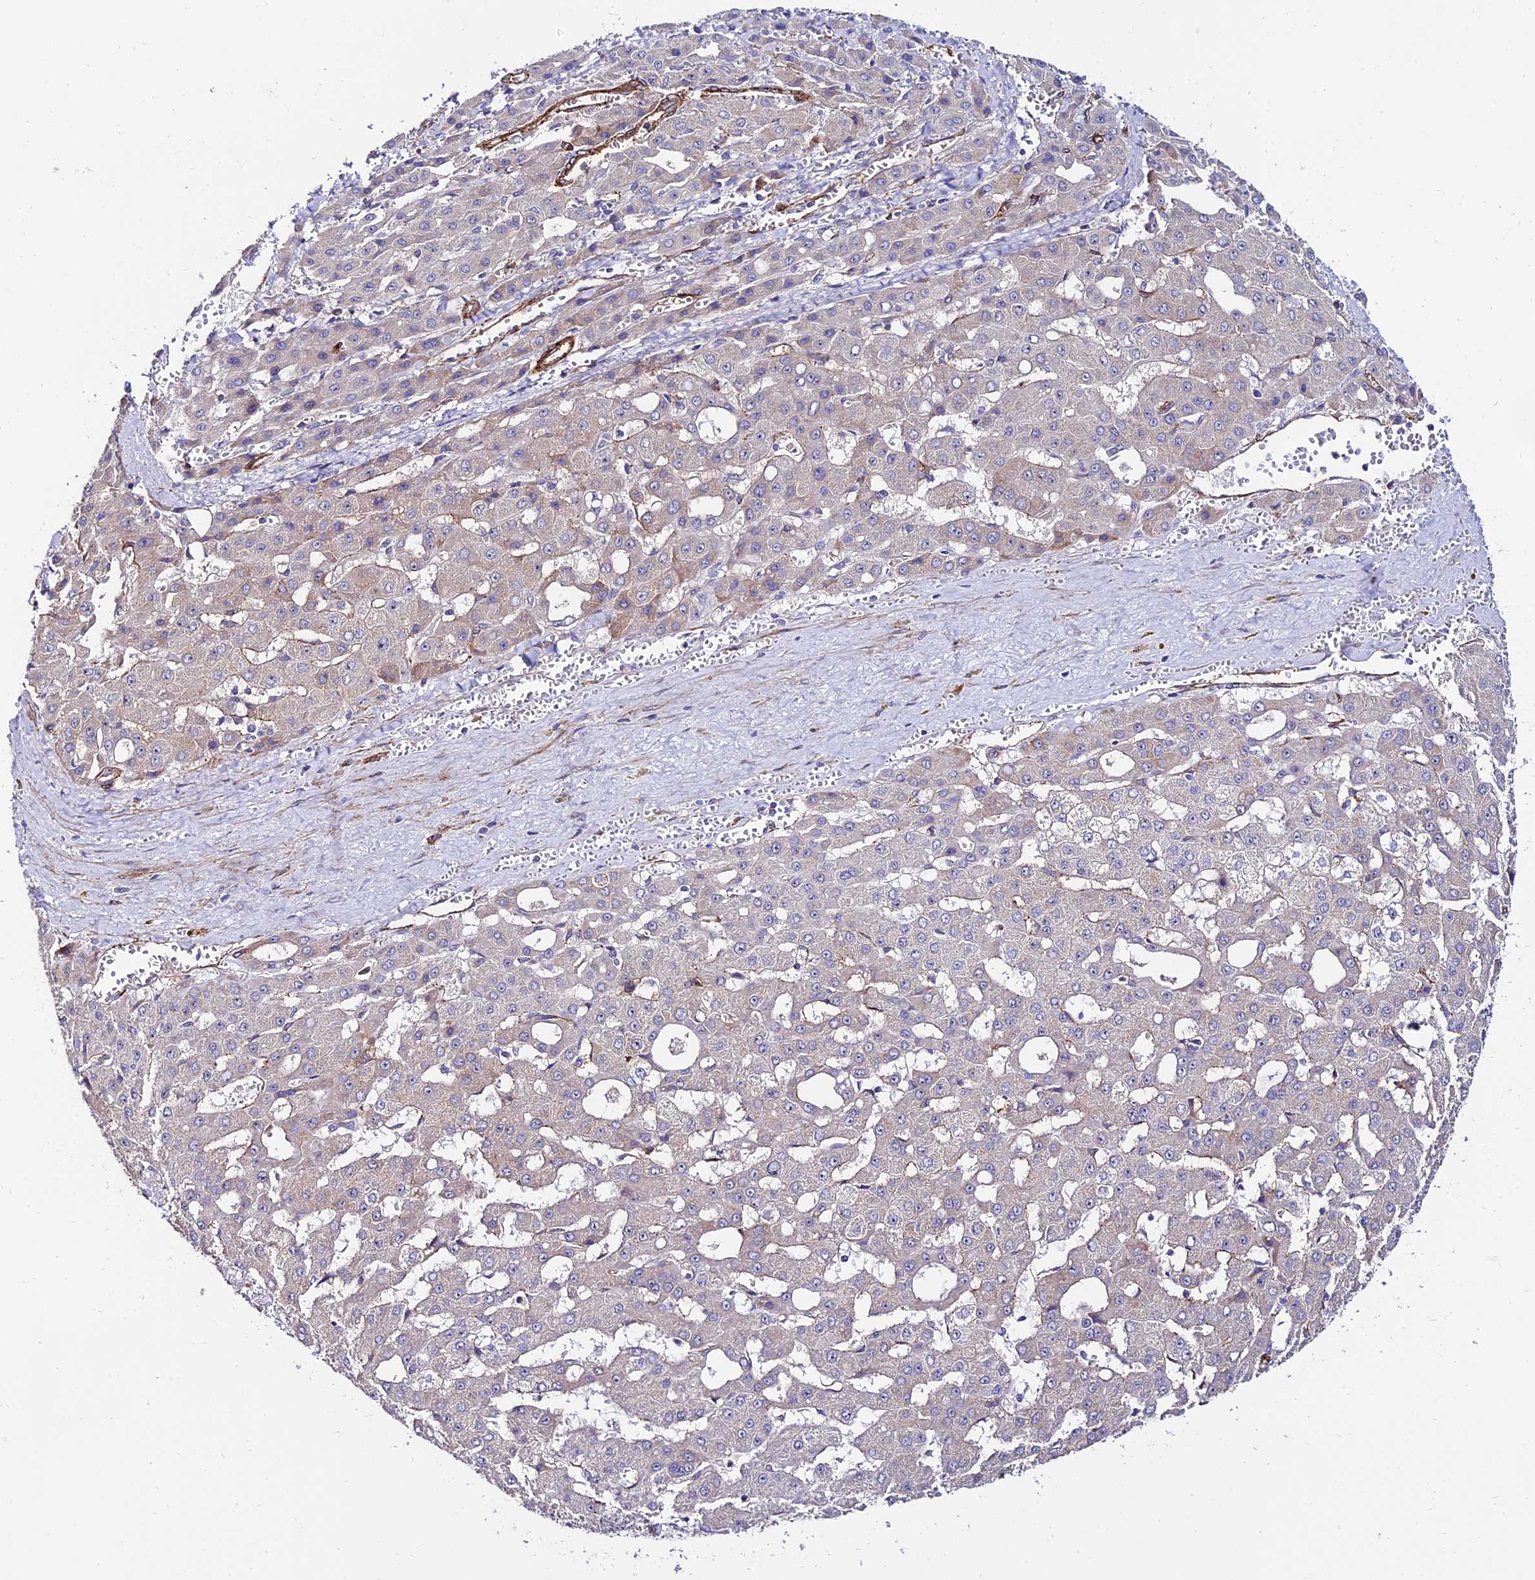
{"staining": {"intensity": "negative", "quantity": "none", "location": "none"}, "tissue": "liver cancer", "cell_type": "Tumor cells", "image_type": "cancer", "snomed": [{"axis": "morphology", "description": "Carcinoma, Hepatocellular, NOS"}, {"axis": "topography", "description": "Liver"}], "caption": "A high-resolution micrograph shows immunohistochemistry staining of hepatocellular carcinoma (liver), which exhibits no significant expression in tumor cells. (IHC, brightfield microscopy, high magnification).", "gene": "ALDH3B2", "patient": {"sex": "male", "age": 47}}